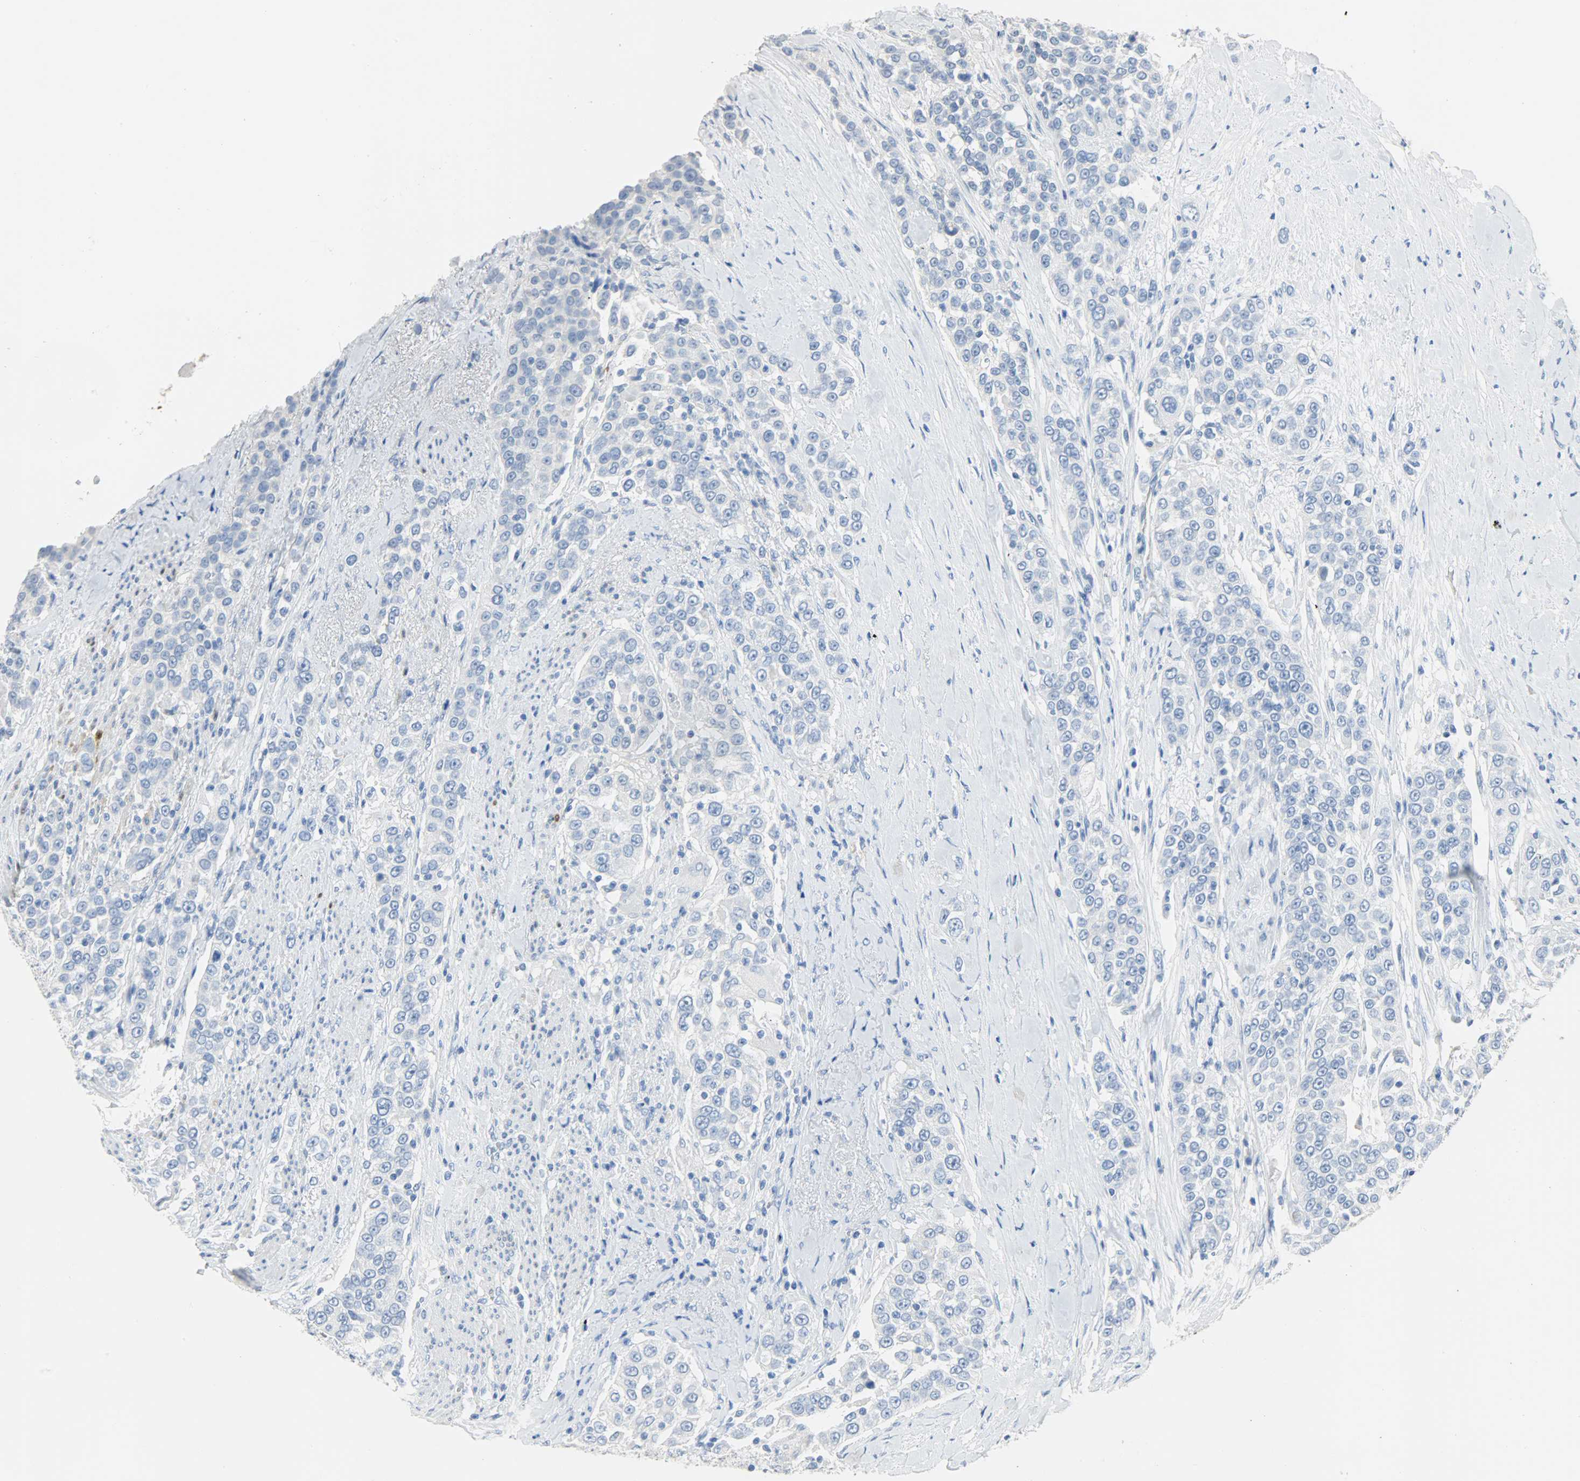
{"staining": {"intensity": "negative", "quantity": "none", "location": "none"}, "tissue": "urothelial cancer", "cell_type": "Tumor cells", "image_type": "cancer", "snomed": [{"axis": "morphology", "description": "Urothelial carcinoma, High grade"}, {"axis": "topography", "description": "Urinary bladder"}], "caption": "High-grade urothelial carcinoma was stained to show a protein in brown. There is no significant expression in tumor cells.", "gene": "CA3", "patient": {"sex": "female", "age": 80}}